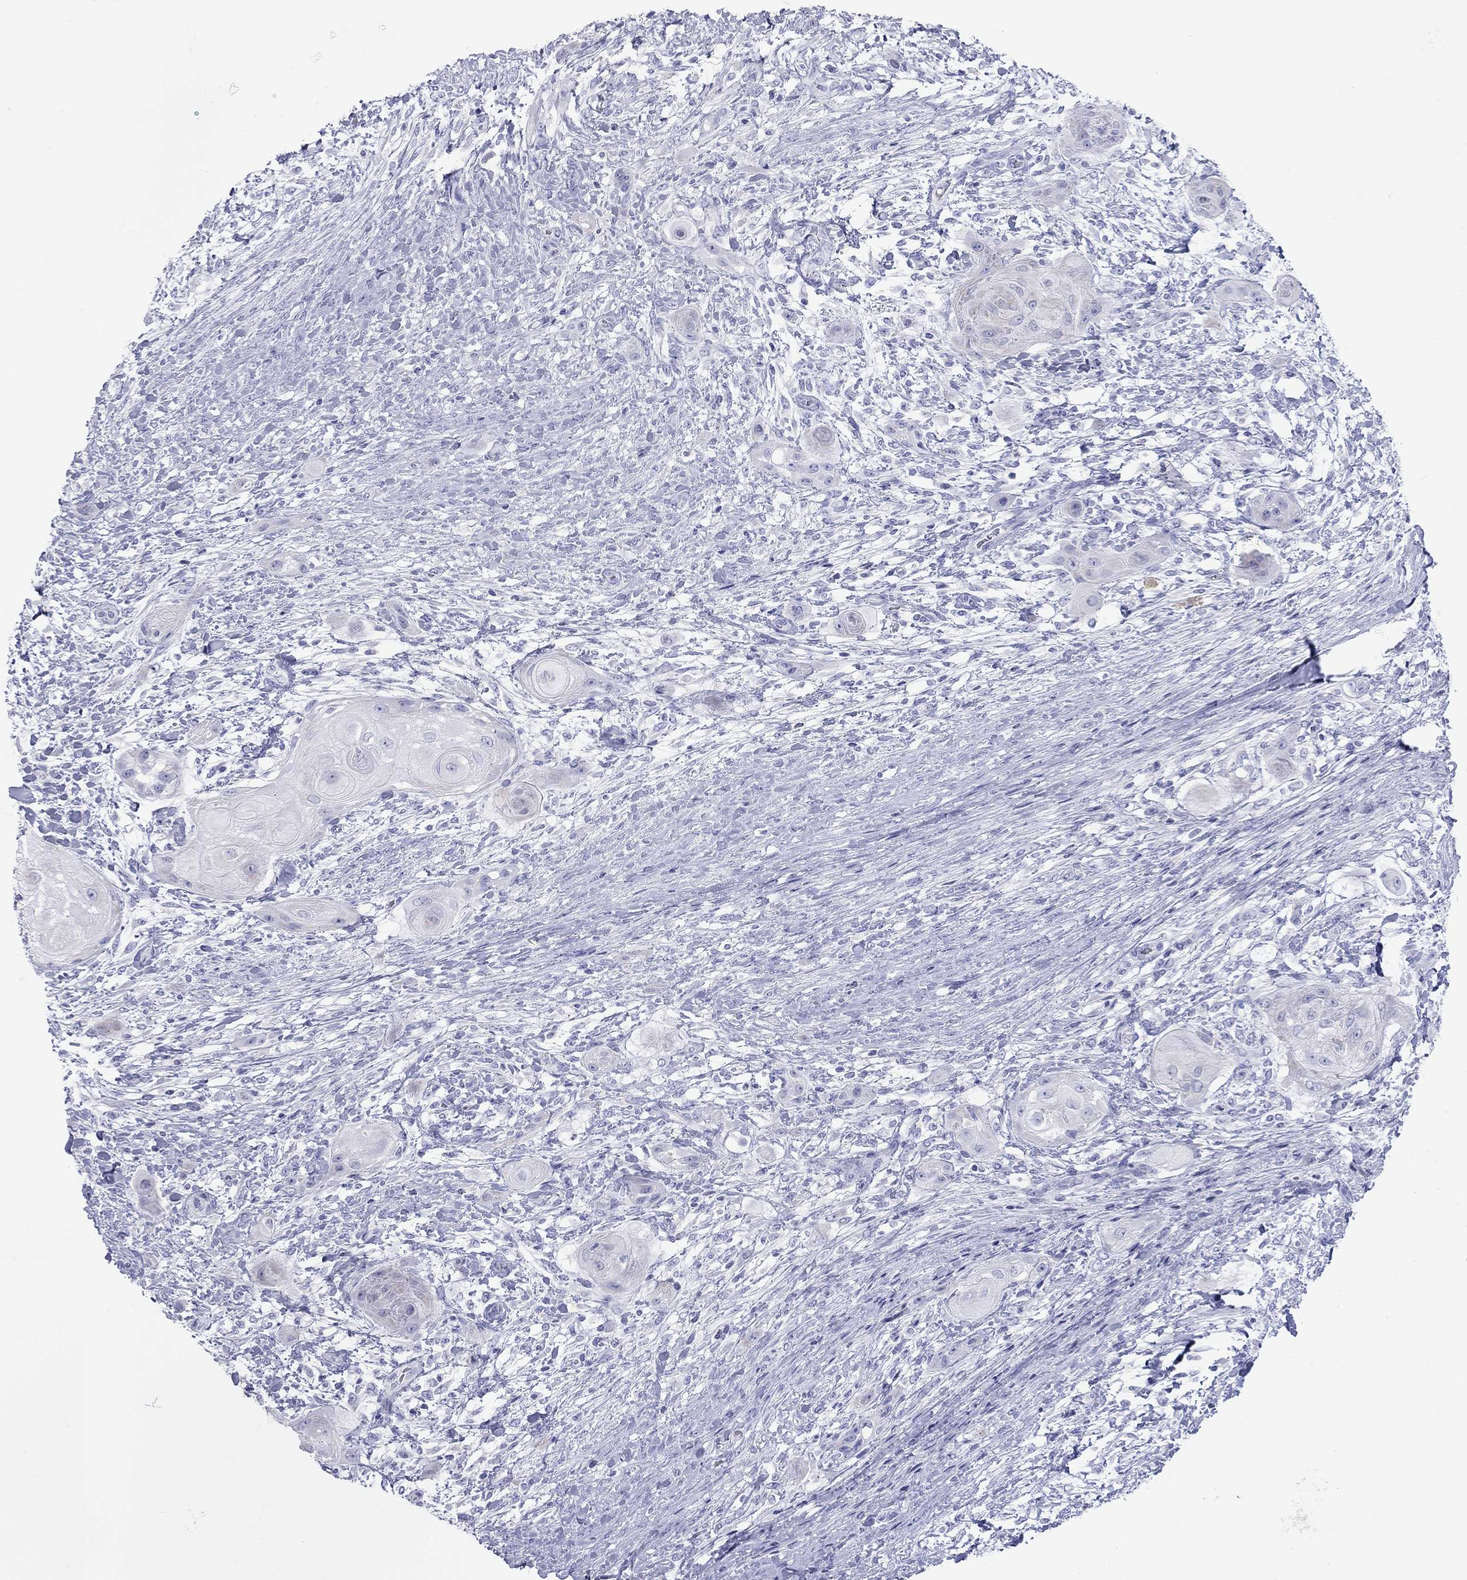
{"staining": {"intensity": "negative", "quantity": "none", "location": "none"}, "tissue": "skin cancer", "cell_type": "Tumor cells", "image_type": "cancer", "snomed": [{"axis": "morphology", "description": "Squamous cell carcinoma, NOS"}, {"axis": "topography", "description": "Skin"}], "caption": "Tumor cells are negative for protein expression in human skin cancer (squamous cell carcinoma). The staining was performed using DAB (3,3'-diaminobenzidine) to visualize the protein expression in brown, while the nuclei were stained in blue with hematoxylin (Magnification: 20x).", "gene": "DPY19L2", "patient": {"sex": "male", "age": 62}}